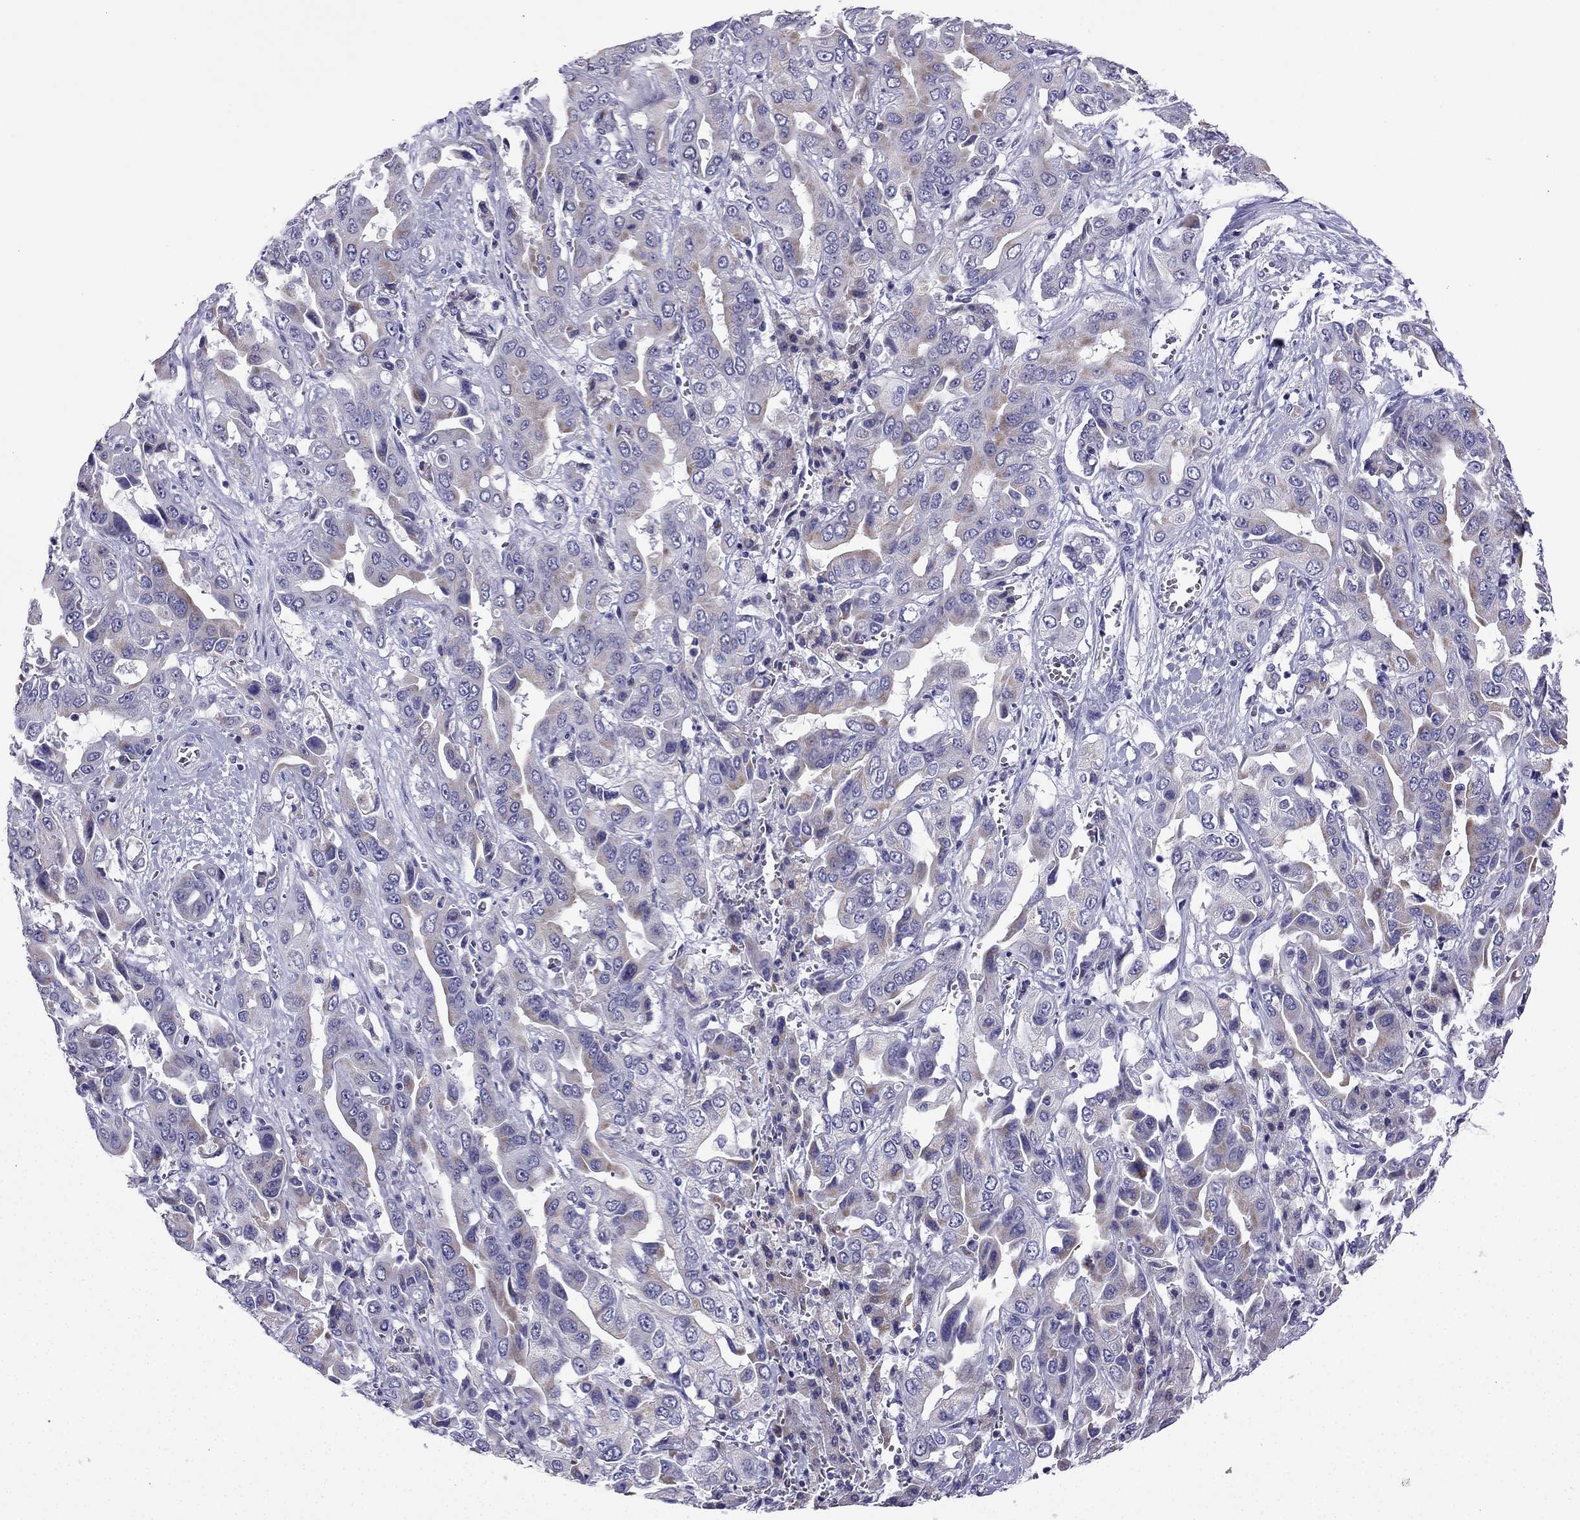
{"staining": {"intensity": "weak", "quantity": "<25%", "location": "cytoplasmic/membranous"}, "tissue": "liver cancer", "cell_type": "Tumor cells", "image_type": "cancer", "snomed": [{"axis": "morphology", "description": "Cholangiocarcinoma"}, {"axis": "topography", "description": "Liver"}], "caption": "Histopathology image shows no significant protein staining in tumor cells of cholangiocarcinoma (liver). (DAB (3,3'-diaminobenzidine) immunohistochemistry (IHC), high magnification).", "gene": "KIF5A", "patient": {"sex": "female", "age": 52}}